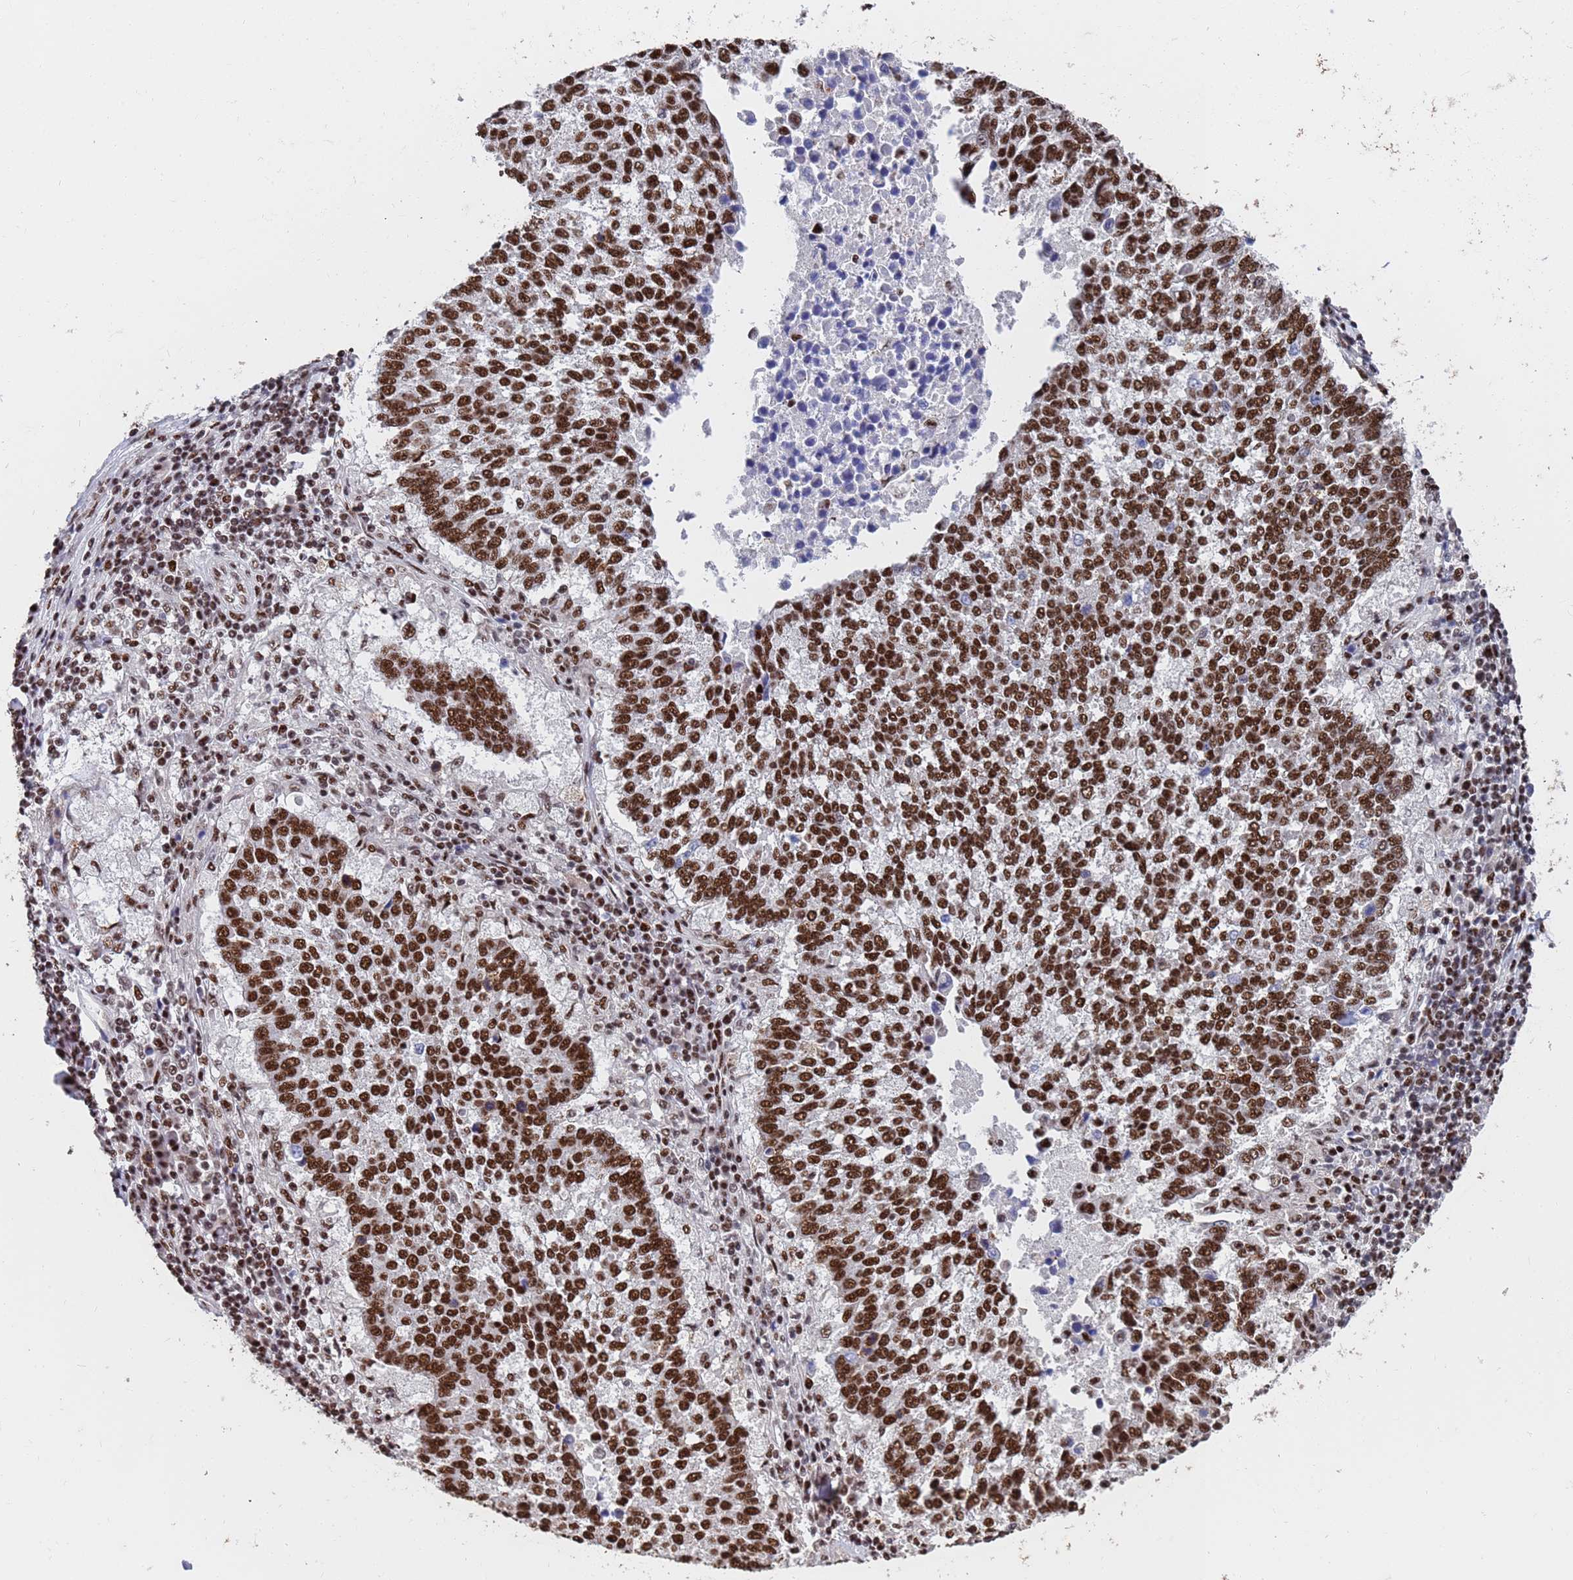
{"staining": {"intensity": "strong", "quantity": ">75%", "location": "nuclear"}, "tissue": "lung cancer", "cell_type": "Tumor cells", "image_type": "cancer", "snomed": [{"axis": "morphology", "description": "Squamous cell carcinoma, NOS"}, {"axis": "topography", "description": "Lung"}], "caption": "A photomicrograph showing strong nuclear expression in approximately >75% of tumor cells in lung cancer, as visualized by brown immunohistochemical staining.", "gene": "SF3B2", "patient": {"sex": "male", "age": 73}}